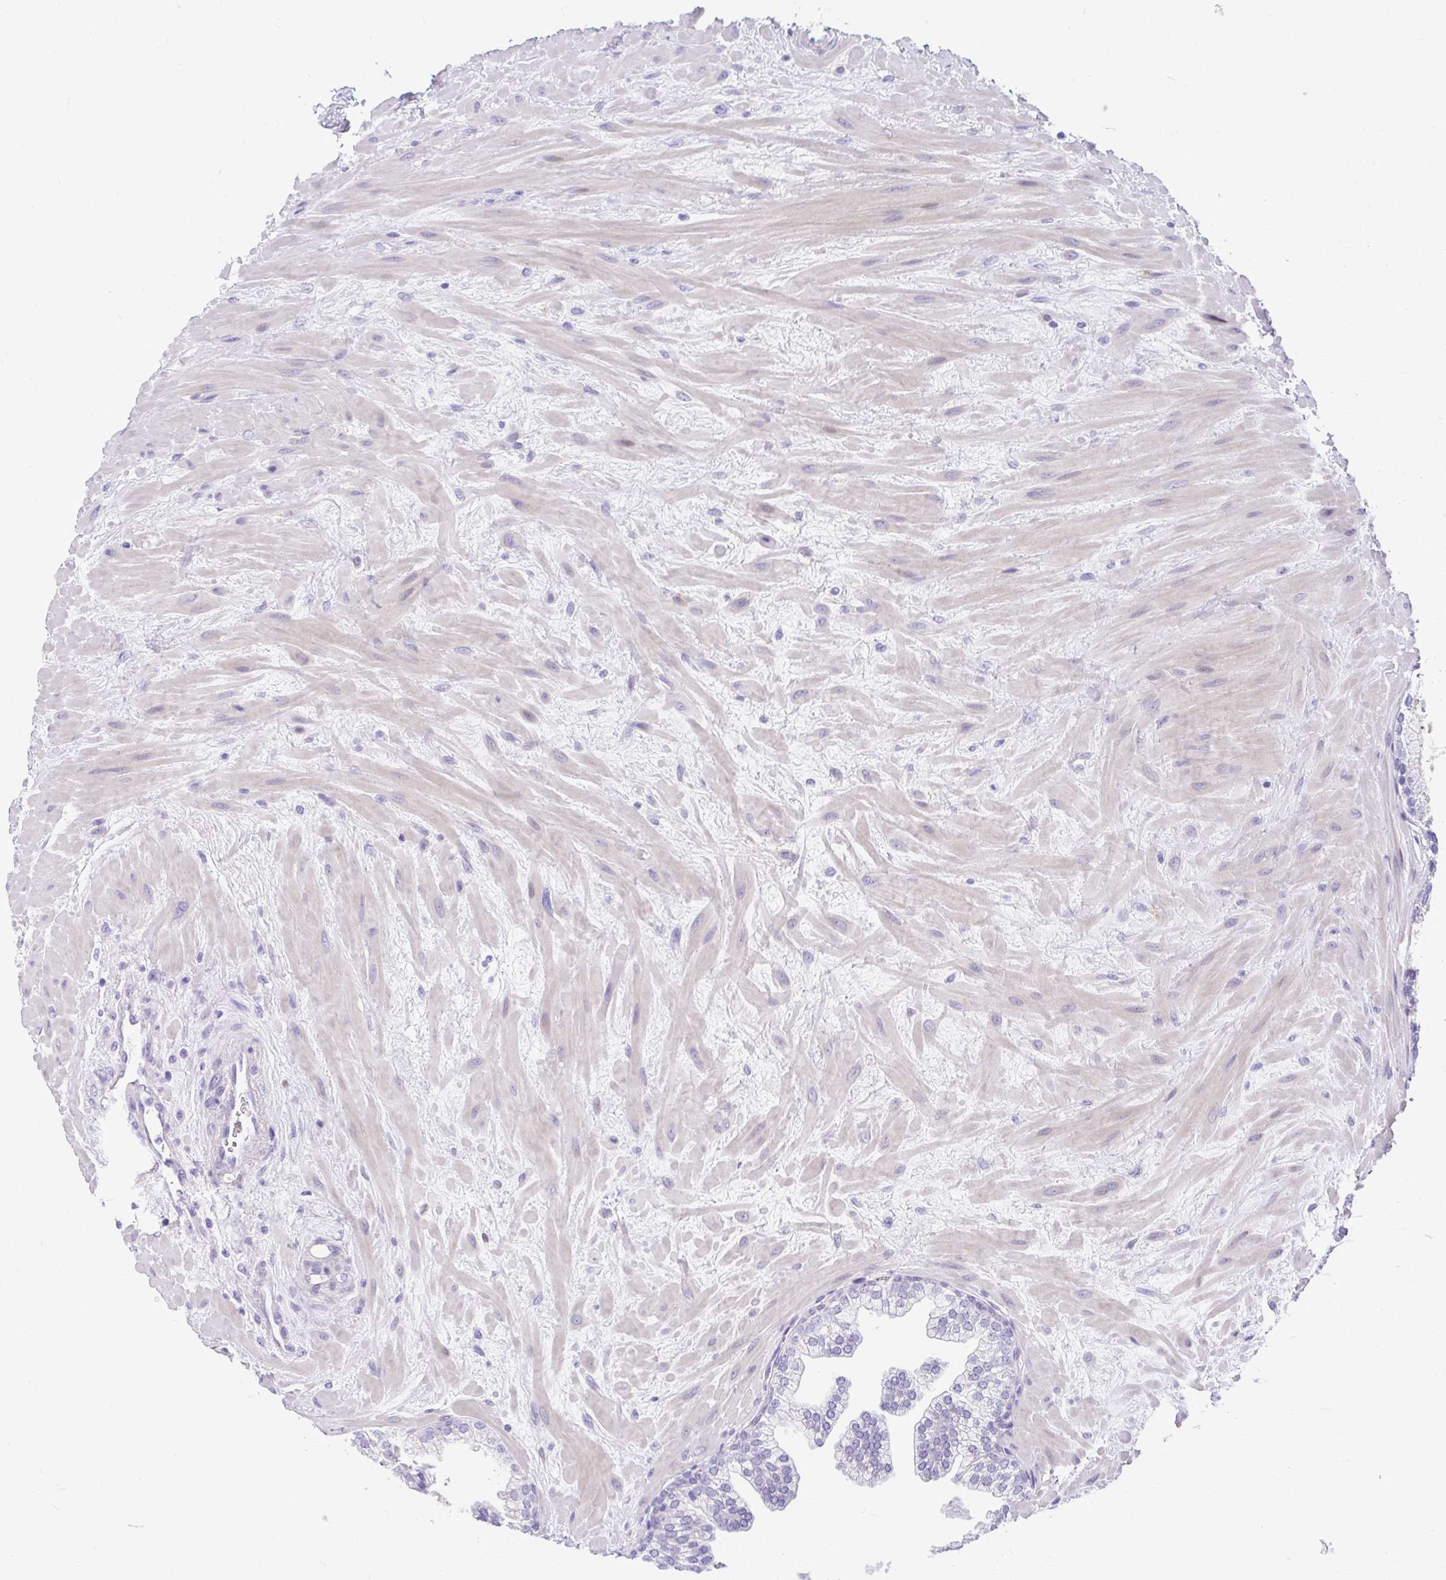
{"staining": {"intensity": "negative", "quantity": "none", "location": "none"}, "tissue": "prostate", "cell_type": "Glandular cells", "image_type": "normal", "snomed": [{"axis": "morphology", "description": "Normal tissue, NOS"}, {"axis": "topography", "description": "Prostate"}, {"axis": "topography", "description": "Peripheral nerve tissue"}], "caption": "High power microscopy image of an immunohistochemistry image of normal prostate, revealing no significant staining in glandular cells.", "gene": "ISL1", "patient": {"sex": "male", "age": 61}}